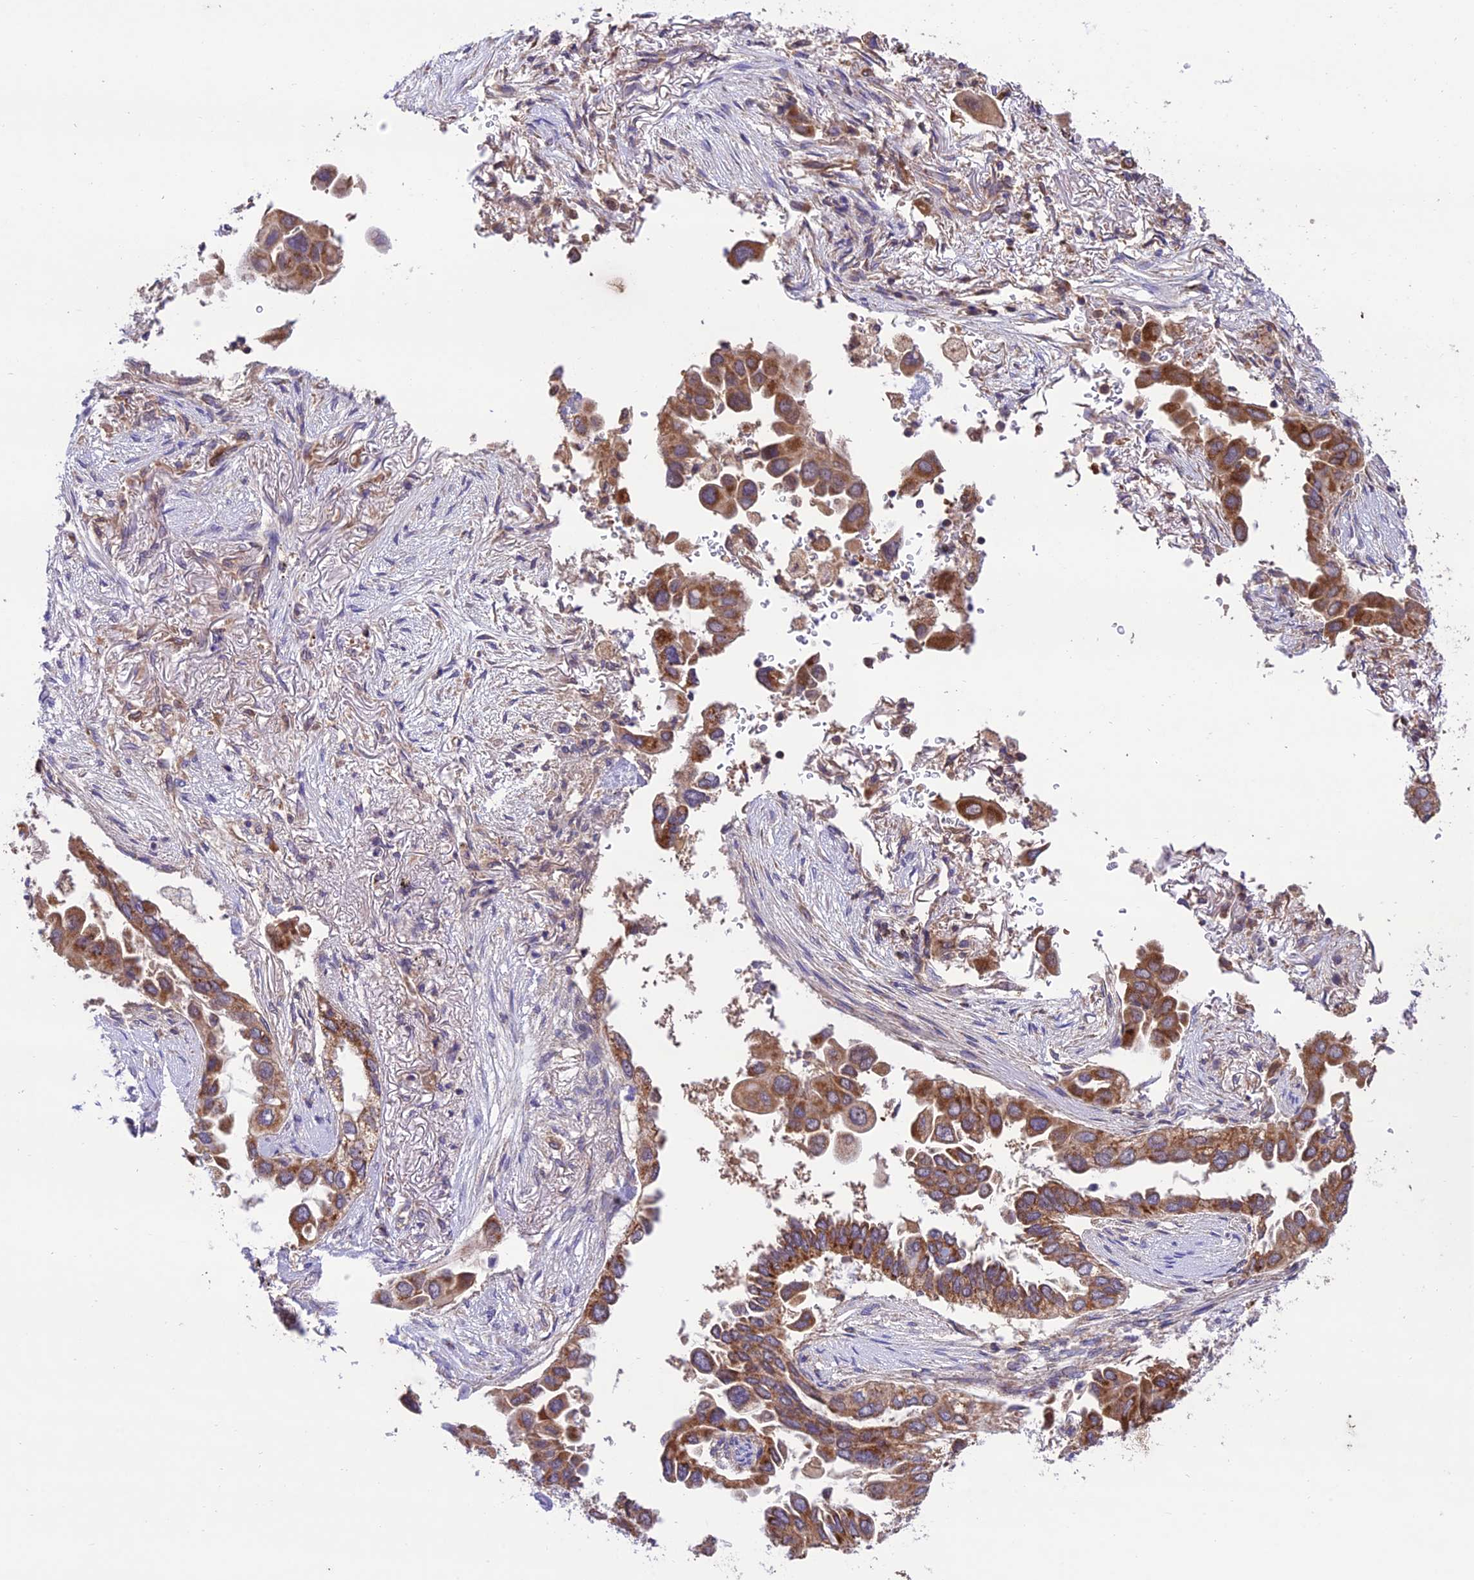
{"staining": {"intensity": "moderate", "quantity": ">75%", "location": "cytoplasmic/membranous"}, "tissue": "lung cancer", "cell_type": "Tumor cells", "image_type": "cancer", "snomed": [{"axis": "morphology", "description": "Adenocarcinoma, NOS"}, {"axis": "topography", "description": "Lung"}], "caption": "Lung cancer was stained to show a protein in brown. There is medium levels of moderate cytoplasmic/membranous expression in about >75% of tumor cells.", "gene": "NDUFAF1", "patient": {"sex": "female", "age": 76}}